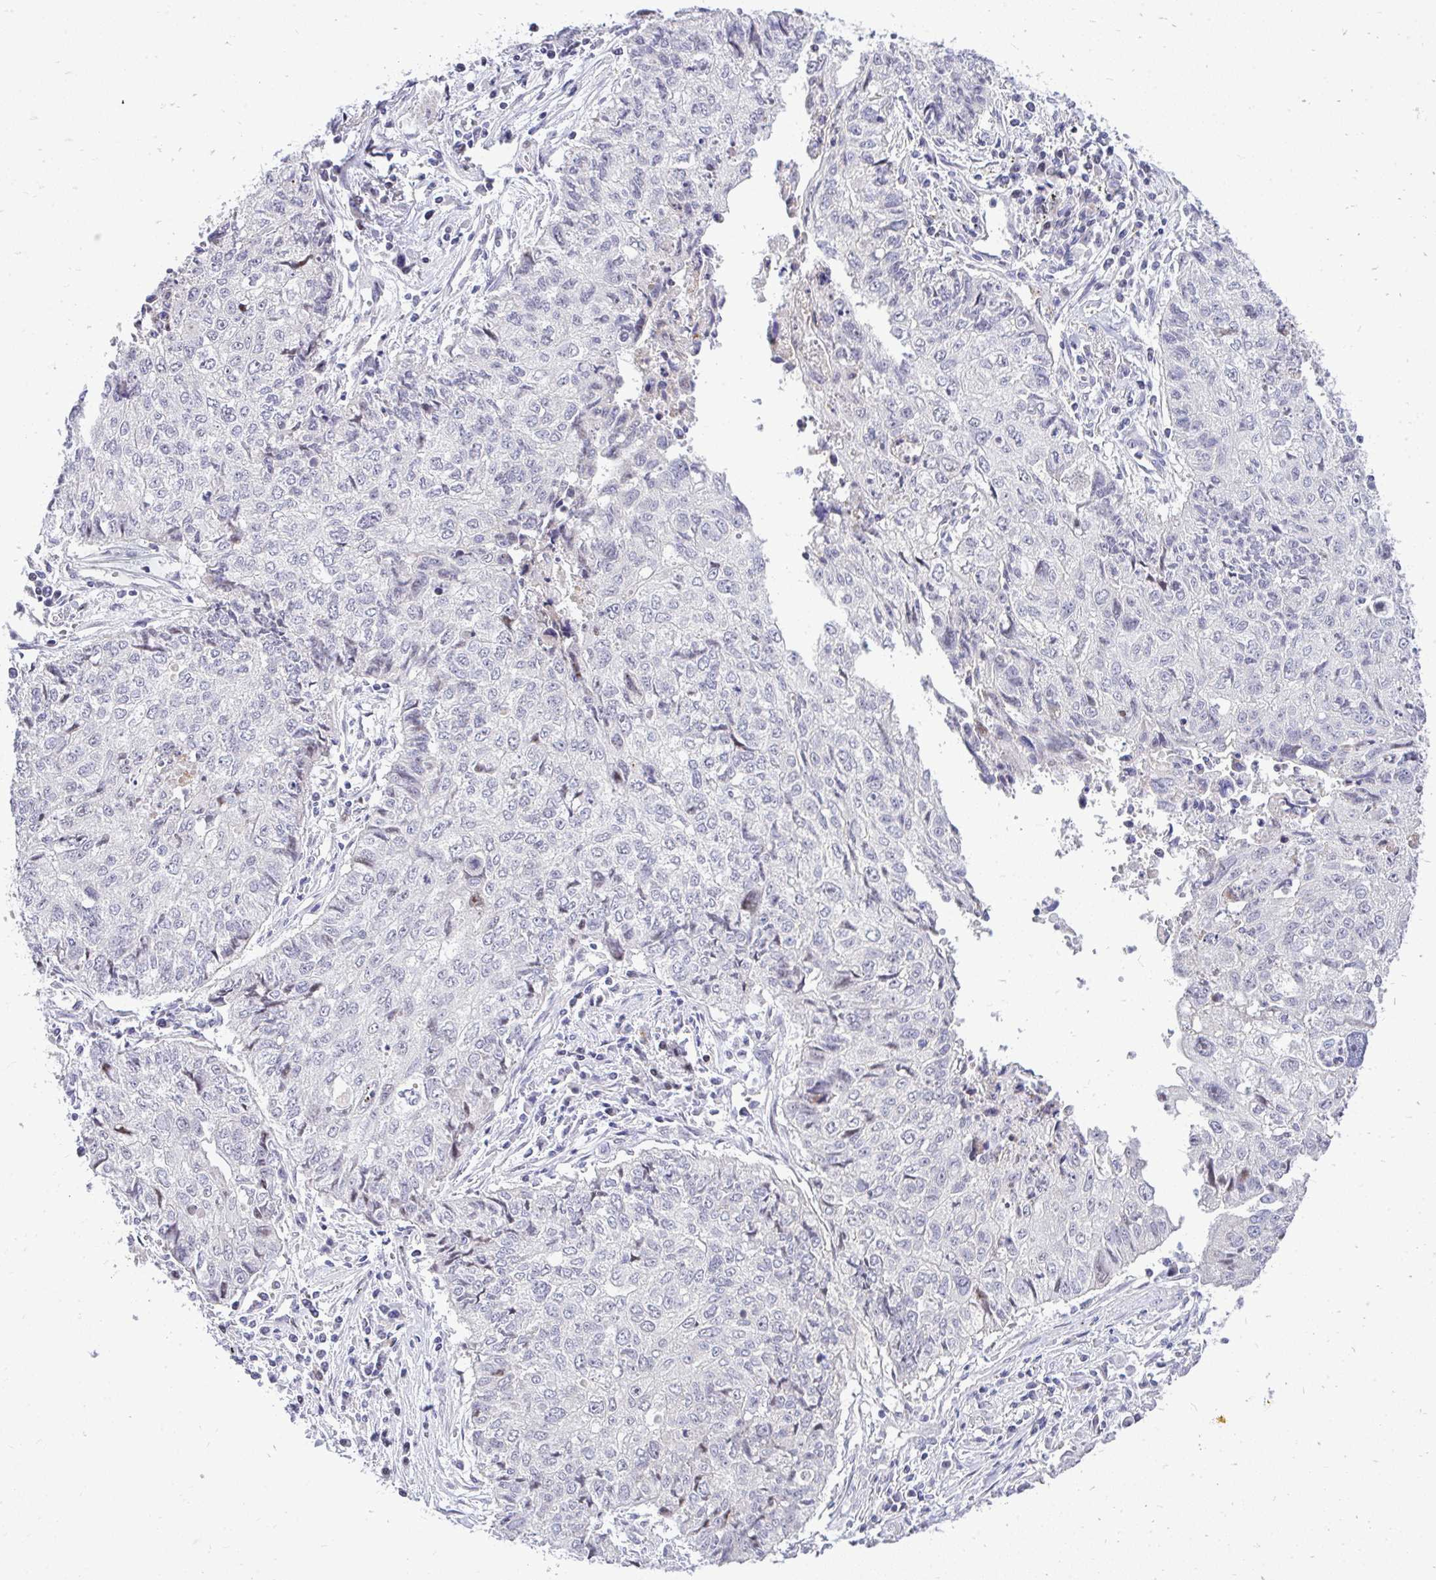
{"staining": {"intensity": "negative", "quantity": "none", "location": "none"}, "tissue": "lung cancer", "cell_type": "Tumor cells", "image_type": "cancer", "snomed": [{"axis": "morphology", "description": "Normal morphology"}, {"axis": "morphology", "description": "Aneuploidy"}, {"axis": "morphology", "description": "Squamous cell carcinoma, NOS"}, {"axis": "topography", "description": "Lymph node"}, {"axis": "topography", "description": "Lung"}], "caption": "Histopathology image shows no protein staining in tumor cells of lung squamous cell carcinoma tissue.", "gene": "OR8D1", "patient": {"sex": "female", "age": 76}}